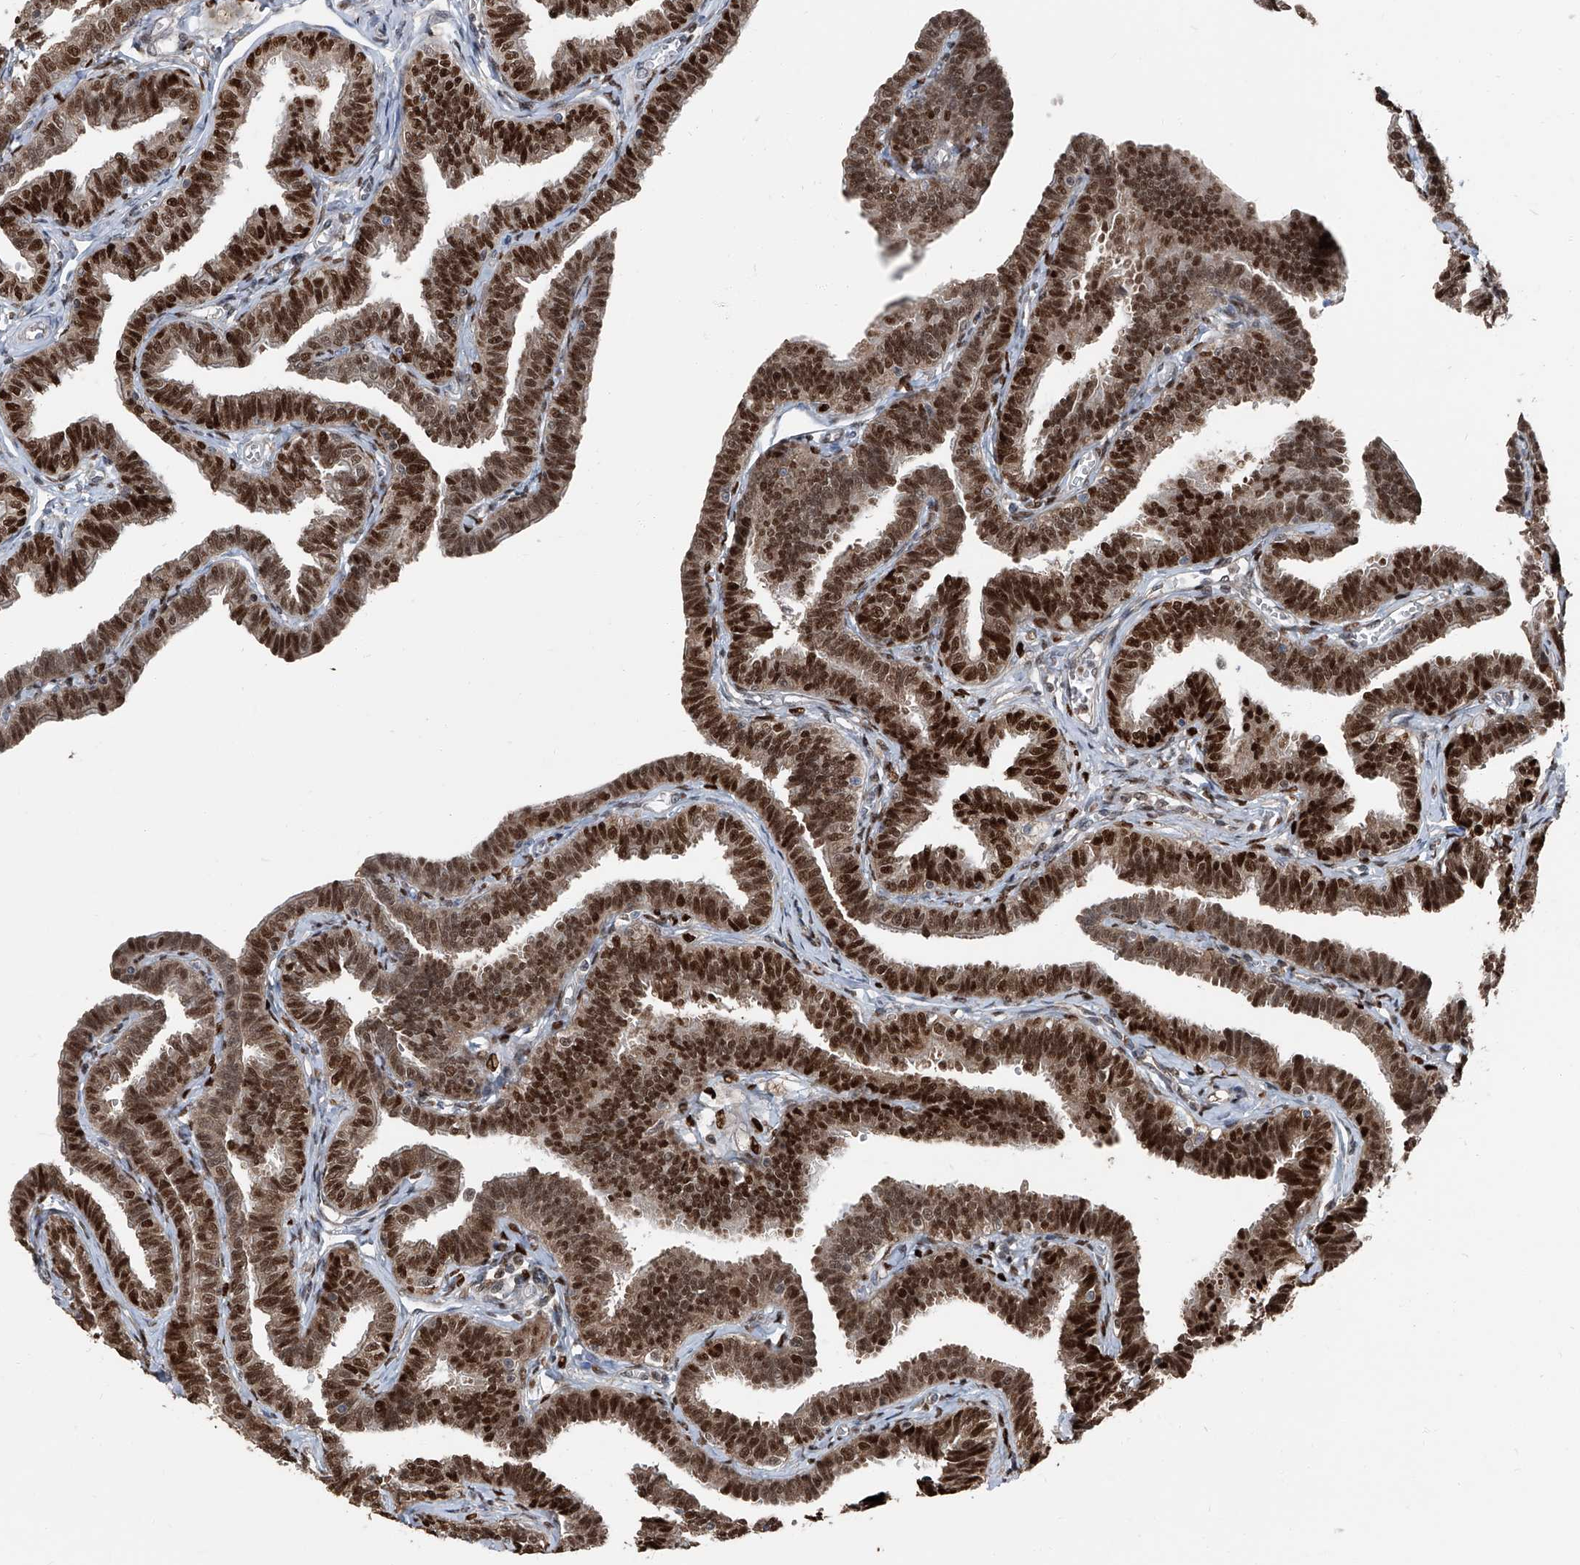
{"staining": {"intensity": "strong", "quantity": ">75%", "location": "cytoplasmic/membranous,nuclear"}, "tissue": "fallopian tube", "cell_type": "Glandular cells", "image_type": "normal", "snomed": [{"axis": "morphology", "description": "Normal tissue, NOS"}, {"axis": "topography", "description": "Fallopian tube"}, {"axis": "topography", "description": "Ovary"}], "caption": "IHC (DAB (3,3'-diaminobenzidine)) staining of benign fallopian tube reveals strong cytoplasmic/membranous,nuclear protein expression in approximately >75% of glandular cells. (DAB = brown stain, brightfield microscopy at high magnification).", "gene": "FKBP5", "patient": {"sex": "female", "age": 23}}